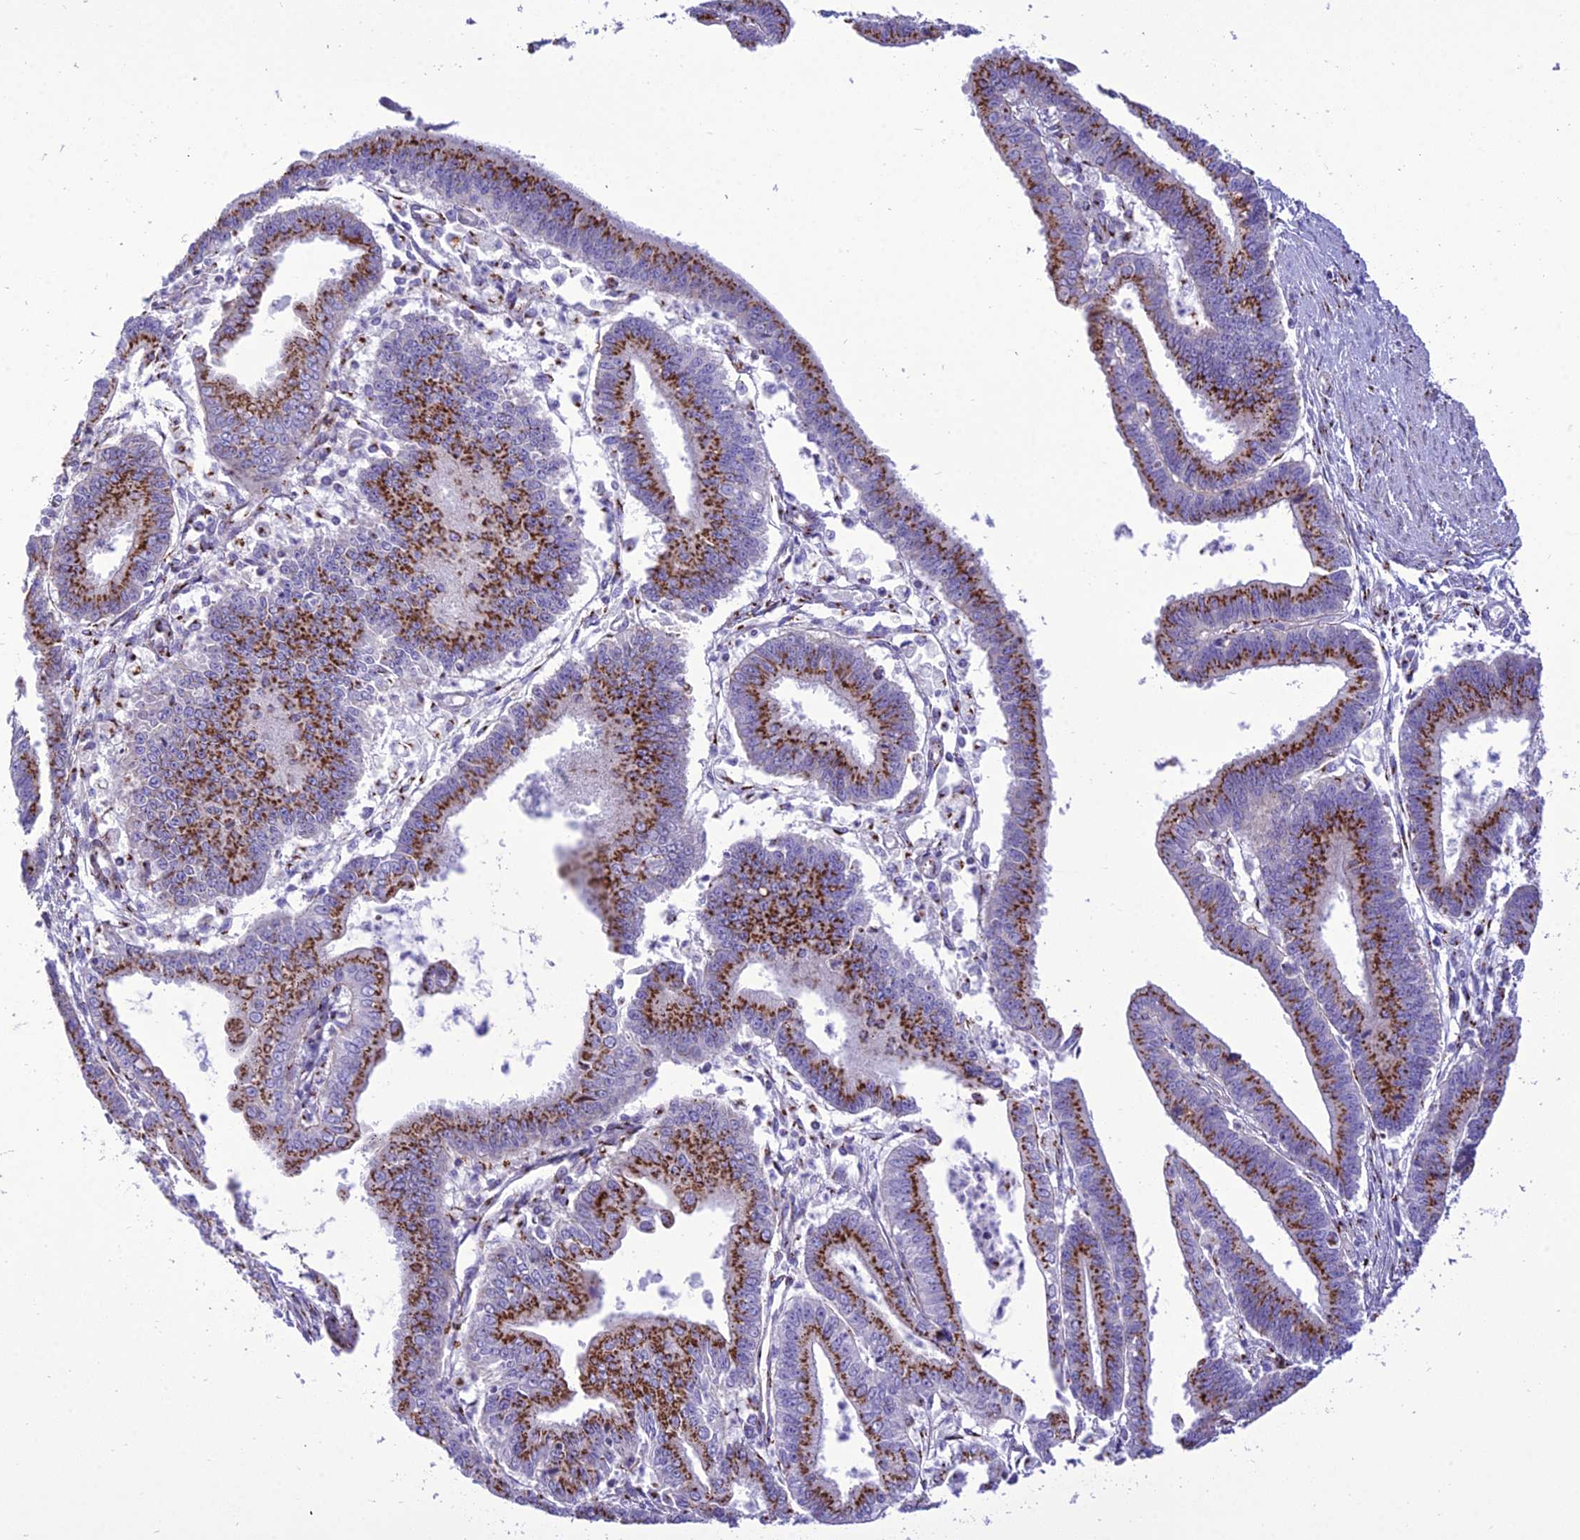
{"staining": {"intensity": "strong", "quantity": "25%-75%", "location": "cytoplasmic/membranous"}, "tissue": "endometrial cancer", "cell_type": "Tumor cells", "image_type": "cancer", "snomed": [{"axis": "morphology", "description": "Adenocarcinoma, NOS"}, {"axis": "topography", "description": "Endometrium"}], "caption": "A photomicrograph of endometrial adenocarcinoma stained for a protein exhibits strong cytoplasmic/membranous brown staining in tumor cells. The staining was performed using DAB (3,3'-diaminobenzidine) to visualize the protein expression in brown, while the nuclei were stained in blue with hematoxylin (Magnification: 20x).", "gene": "GOLM2", "patient": {"sex": "female", "age": 73}}